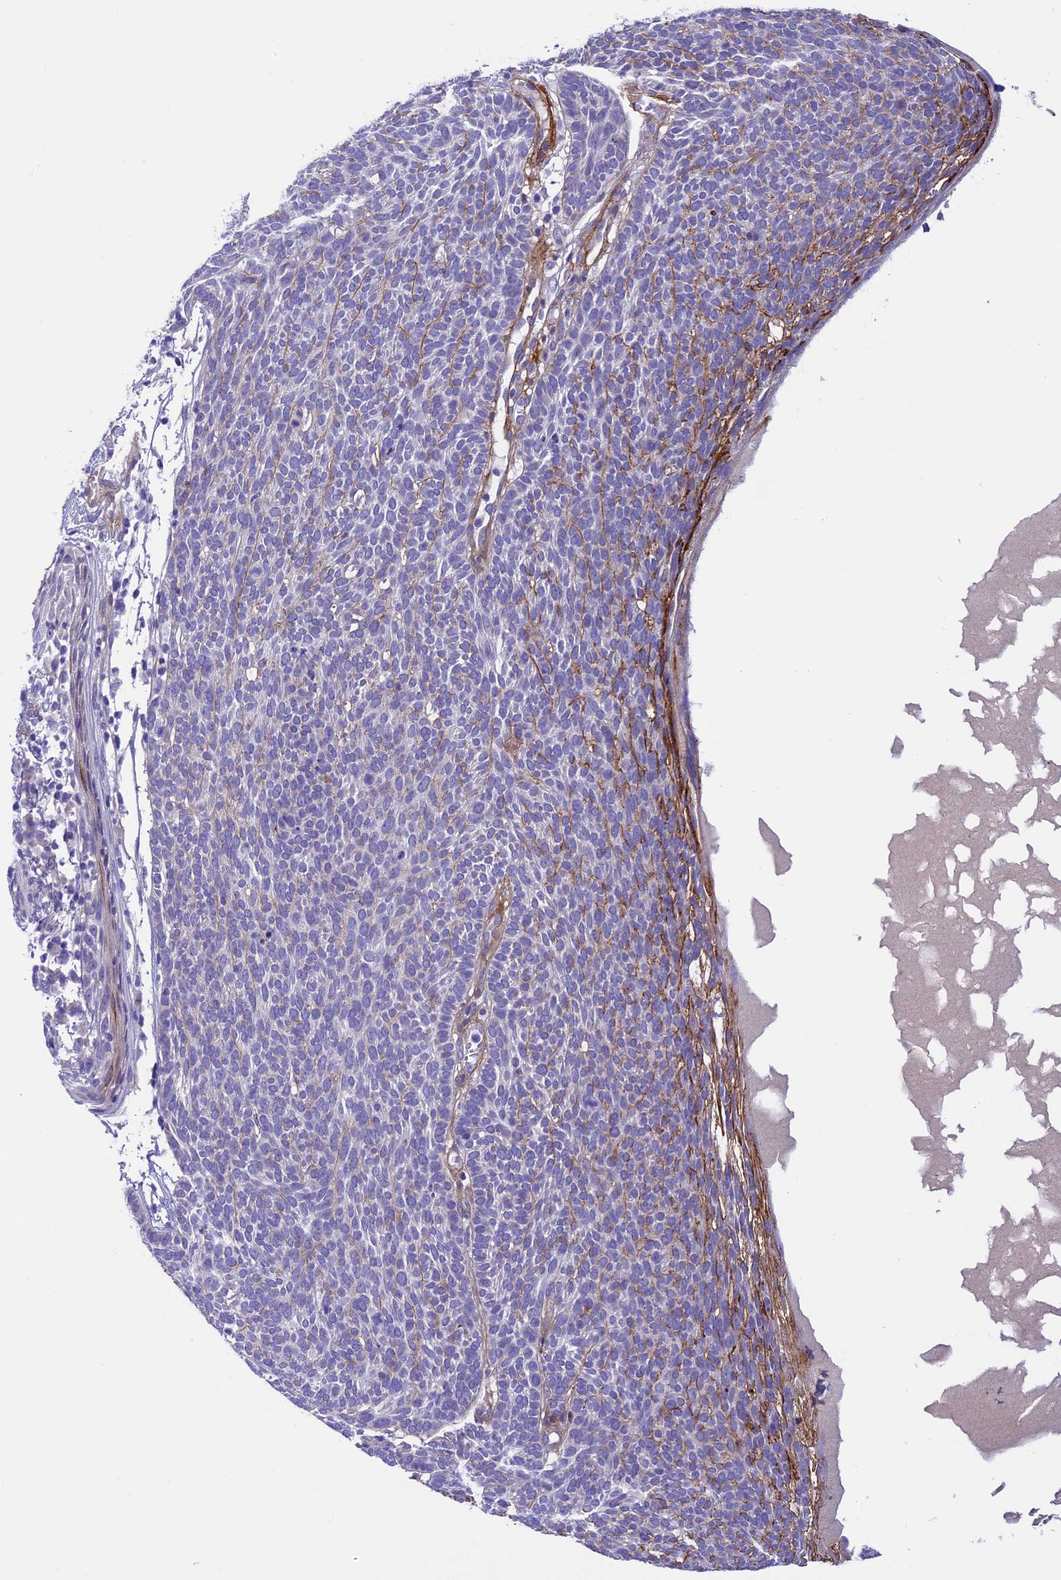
{"staining": {"intensity": "weak", "quantity": "<25%", "location": "cytoplasmic/membranous"}, "tissue": "skin cancer", "cell_type": "Tumor cells", "image_type": "cancer", "snomed": [{"axis": "morphology", "description": "Squamous cell carcinoma, NOS"}, {"axis": "topography", "description": "Skin"}], "caption": "Micrograph shows no protein positivity in tumor cells of skin cancer (squamous cell carcinoma) tissue.", "gene": "LOXL1", "patient": {"sex": "female", "age": 90}}